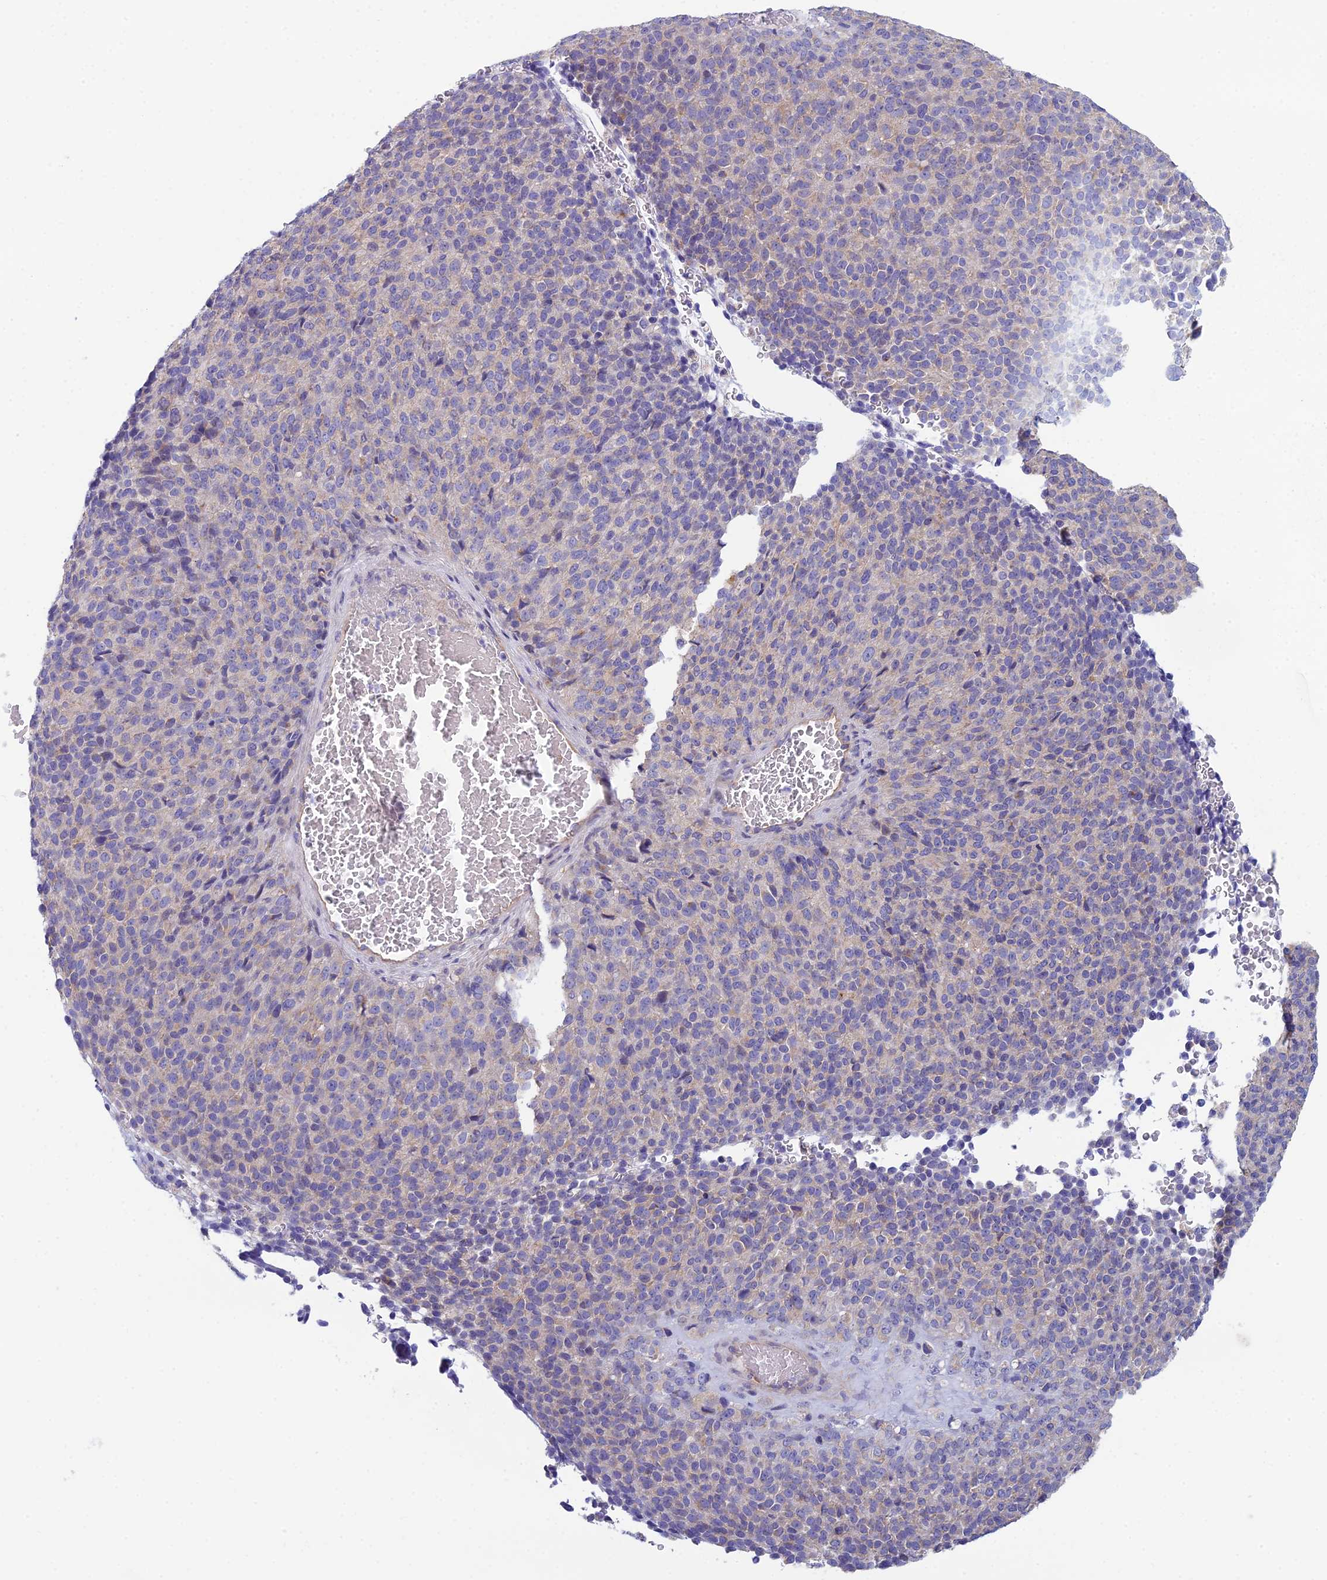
{"staining": {"intensity": "negative", "quantity": "none", "location": "none"}, "tissue": "melanoma", "cell_type": "Tumor cells", "image_type": "cancer", "snomed": [{"axis": "morphology", "description": "Malignant melanoma, Metastatic site"}, {"axis": "topography", "description": "Brain"}], "caption": "The micrograph demonstrates no significant positivity in tumor cells of melanoma.", "gene": "ZNF564", "patient": {"sex": "female", "age": 56}}